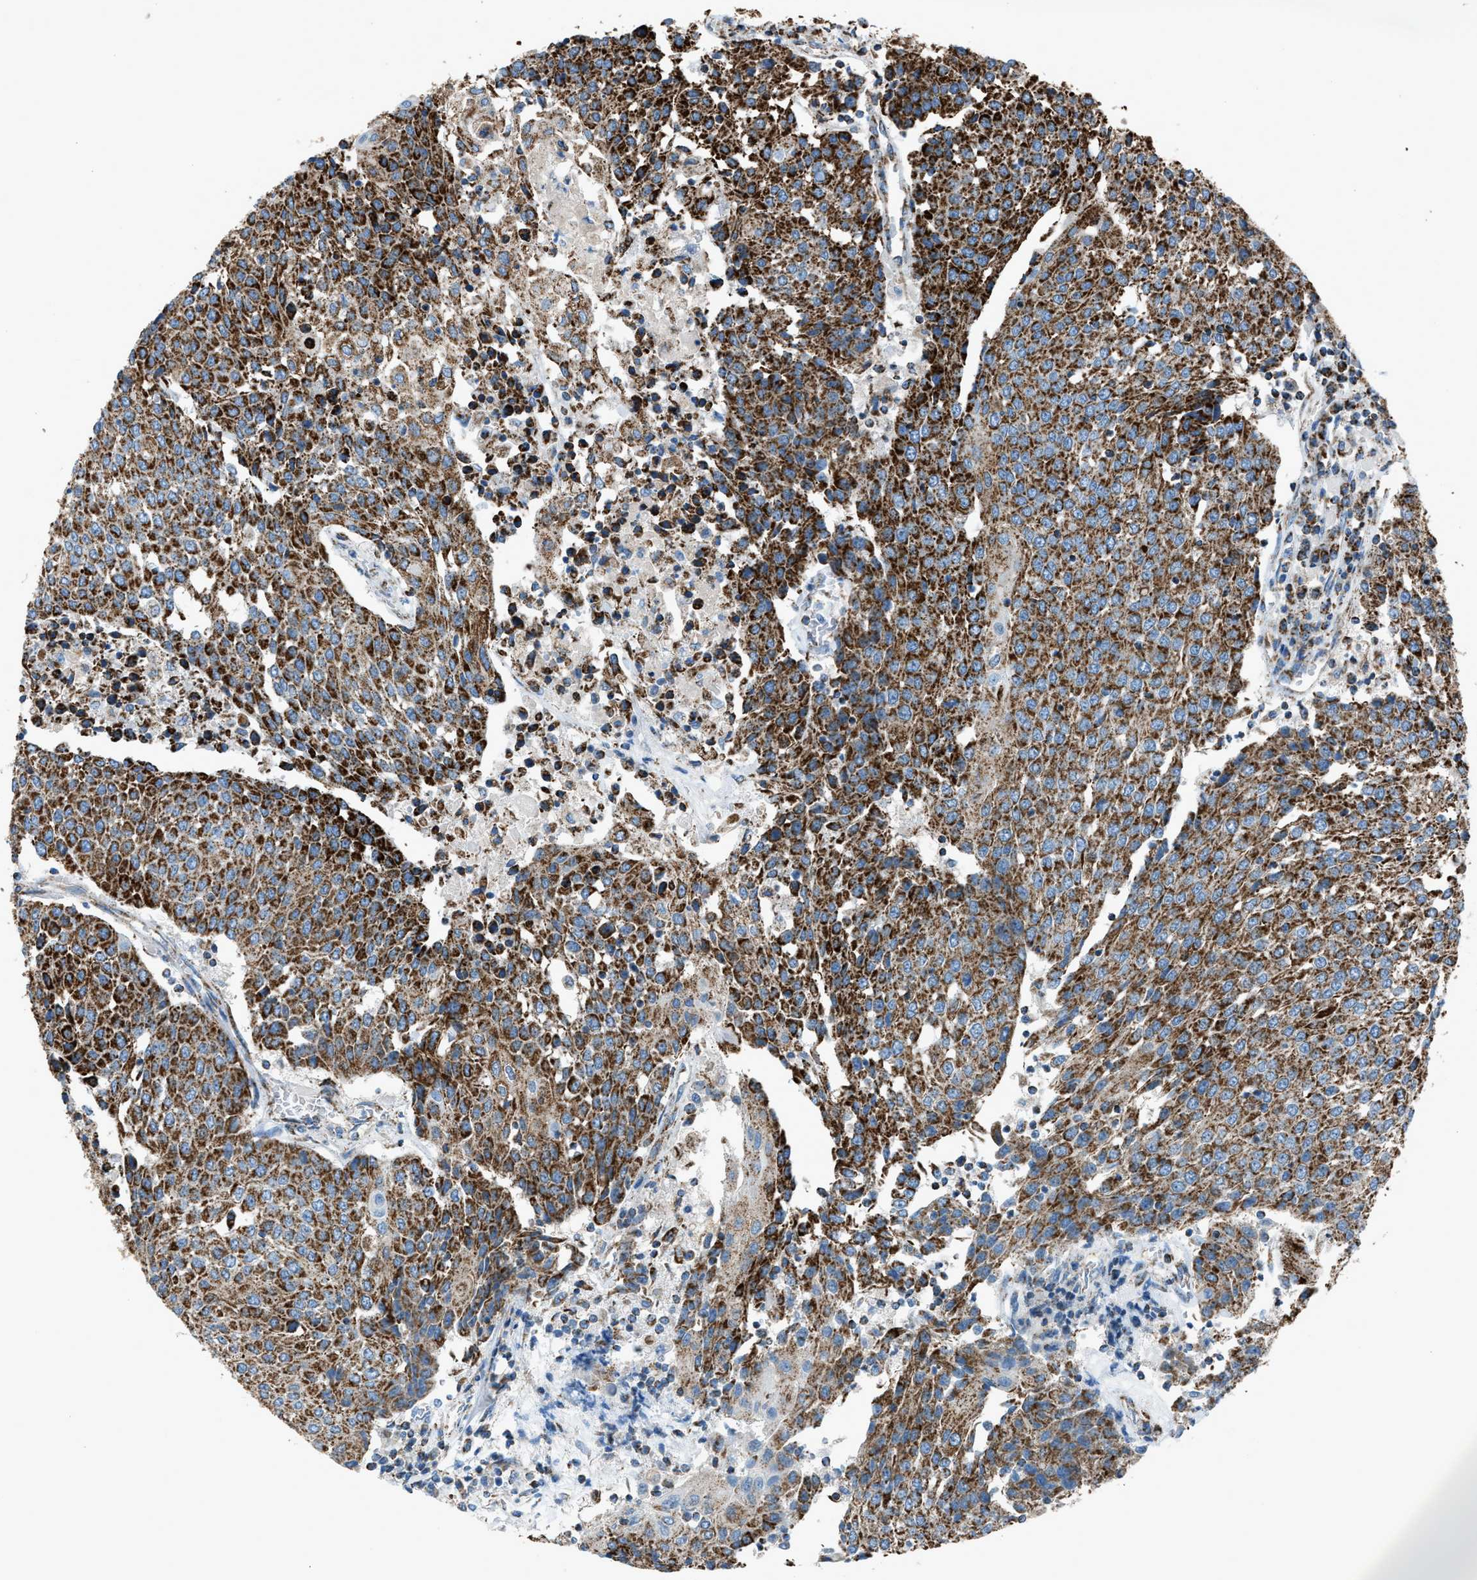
{"staining": {"intensity": "strong", "quantity": ">75%", "location": "cytoplasmic/membranous"}, "tissue": "urothelial cancer", "cell_type": "Tumor cells", "image_type": "cancer", "snomed": [{"axis": "morphology", "description": "Urothelial carcinoma, High grade"}, {"axis": "topography", "description": "Urinary bladder"}], "caption": "A brown stain highlights strong cytoplasmic/membranous expression of a protein in urothelial cancer tumor cells.", "gene": "MDH2", "patient": {"sex": "female", "age": 85}}